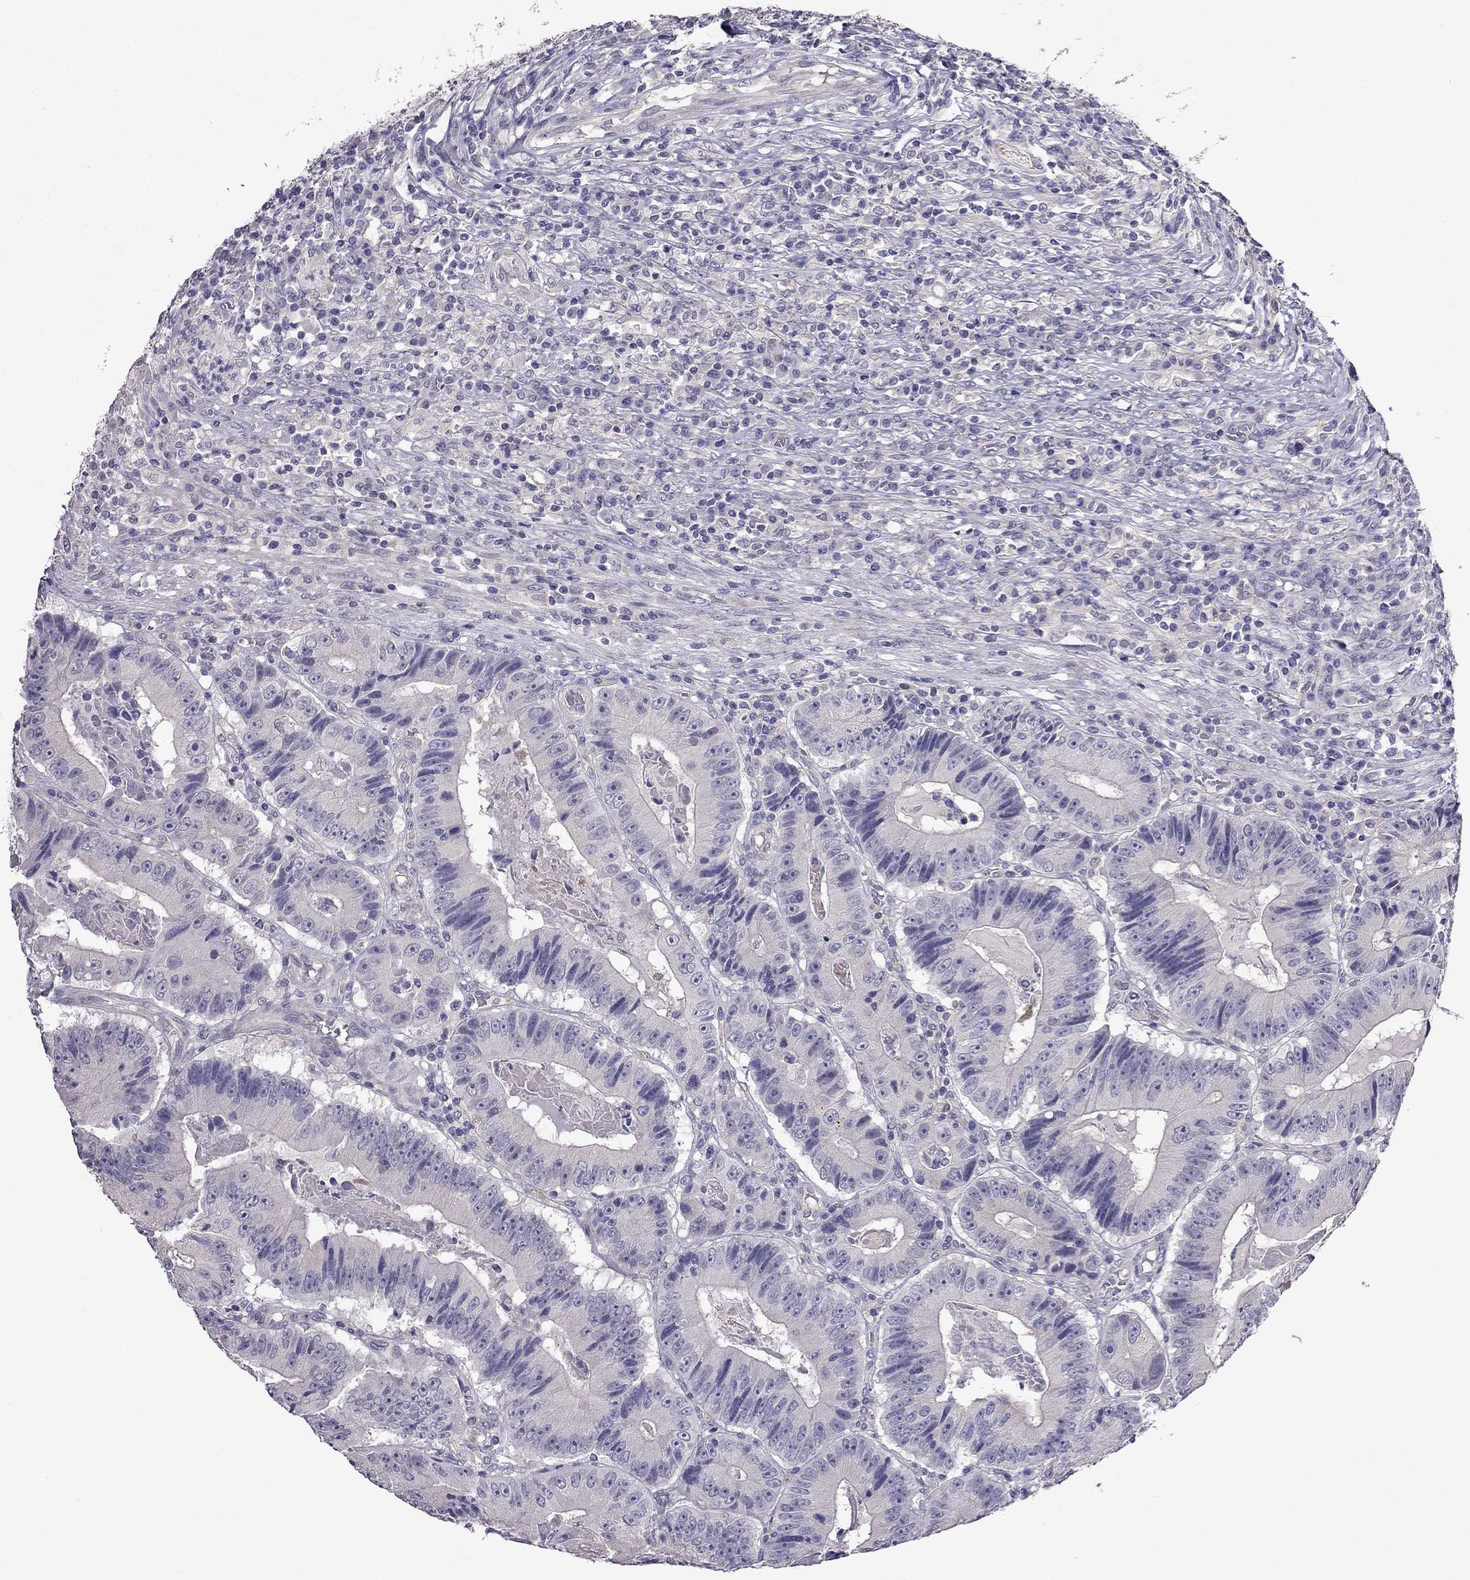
{"staining": {"intensity": "negative", "quantity": "none", "location": "none"}, "tissue": "colorectal cancer", "cell_type": "Tumor cells", "image_type": "cancer", "snomed": [{"axis": "morphology", "description": "Adenocarcinoma, NOS"}, {"axis": "topography", "description": "Colon"}], "caption": "Colorectal adenocarcinoma was stained to show a protein in brown. There is no significant staining in tumor cells.", "gene": "SCNN1D", "patient": {"sex": "female", "age": 86}}